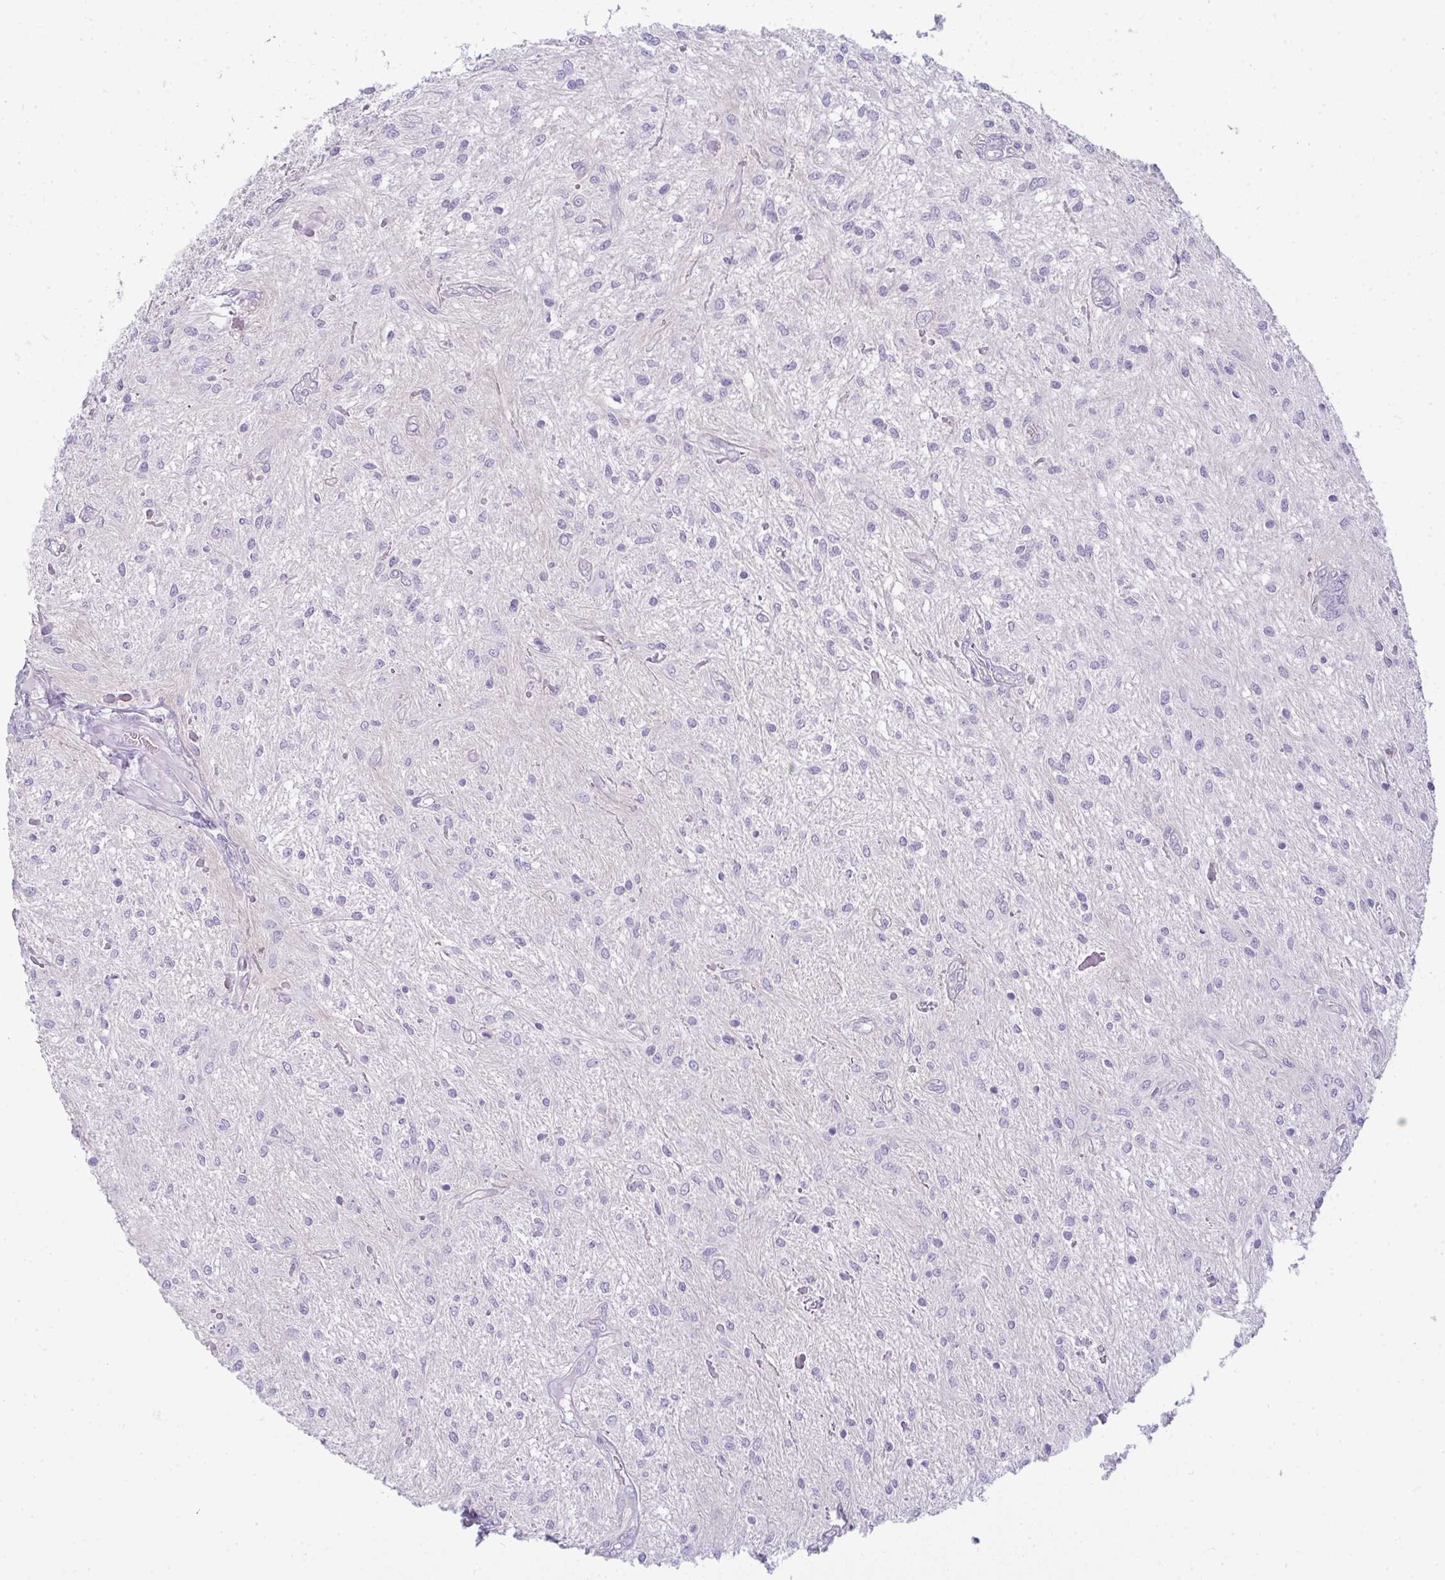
{"staining": {"intensity": "negative", "quantity": "none", "location": "none"}, "tissue": "glioma", "cell_type": "Tumor cells", "image_type": "cancer", "snomed": [{"axis": "morphology", "description": "Glioma, malignant, Low grade"}, {"axis": "topography", "description": "Cerebellum"}], "caption": "Immunohistochemical staining of human glioma shows no significant staining in tumor cells.", "gene": "RASL10A", "patient": {"sex": "female", "age": 14}}